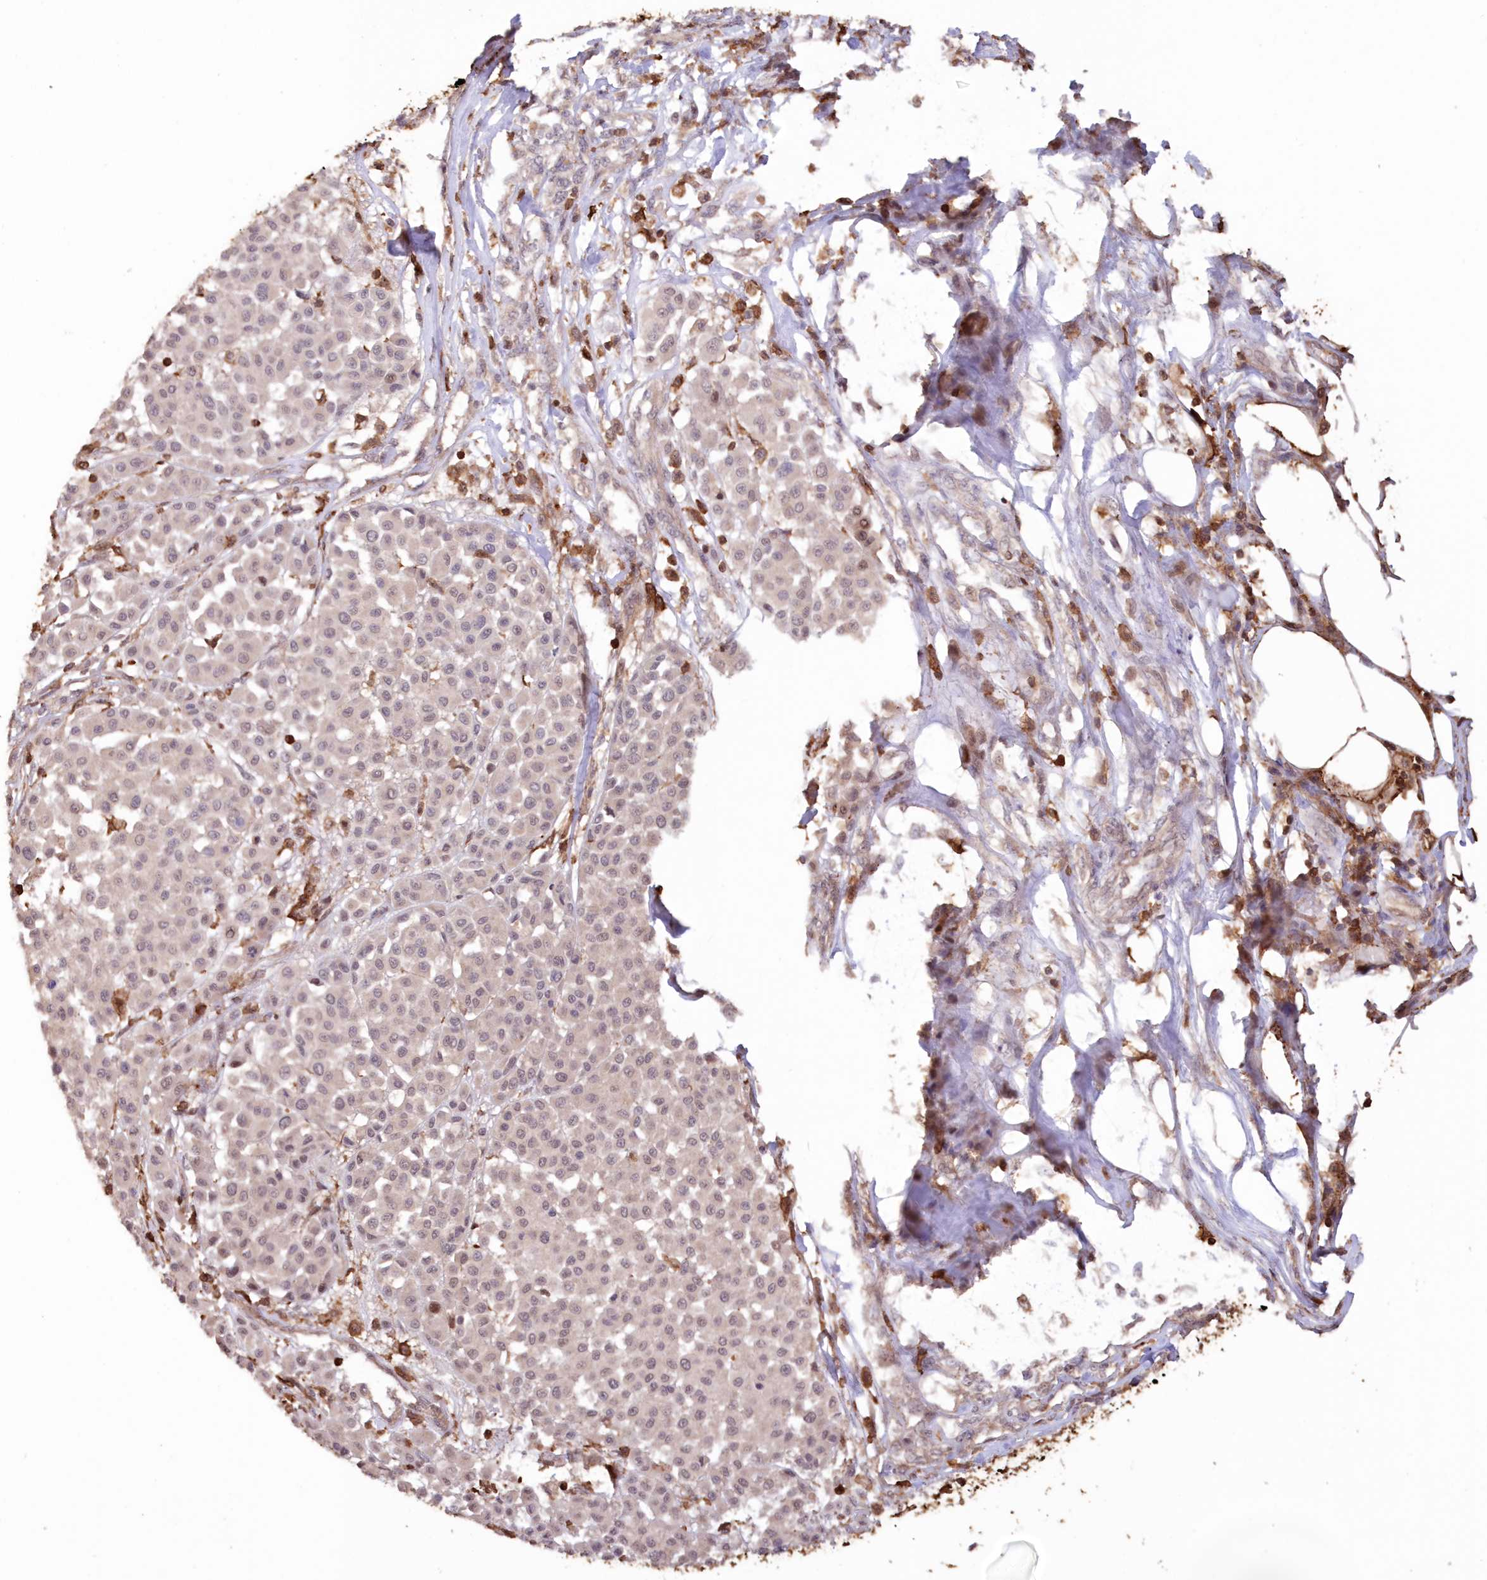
{"staining": {"intensity": "negative", "quantity": "none", "location": "none"}, "tissue": "melanoma", "cell_type": "Tumor cells", "image_type": "cancer", "snomed": [{"axis": "morphology", "description": "Malignant melanoma, Metastatic site"}, {"axis": "topography", "description": "Soft tissue"}], "caption": "IHC histopathology image of malignant melanoma (metastatic site) stained for a protein (brown), which displays no expression in tumor cells.", "gene": "SNED1", "patient": {"sex": "male", "age": 41}}